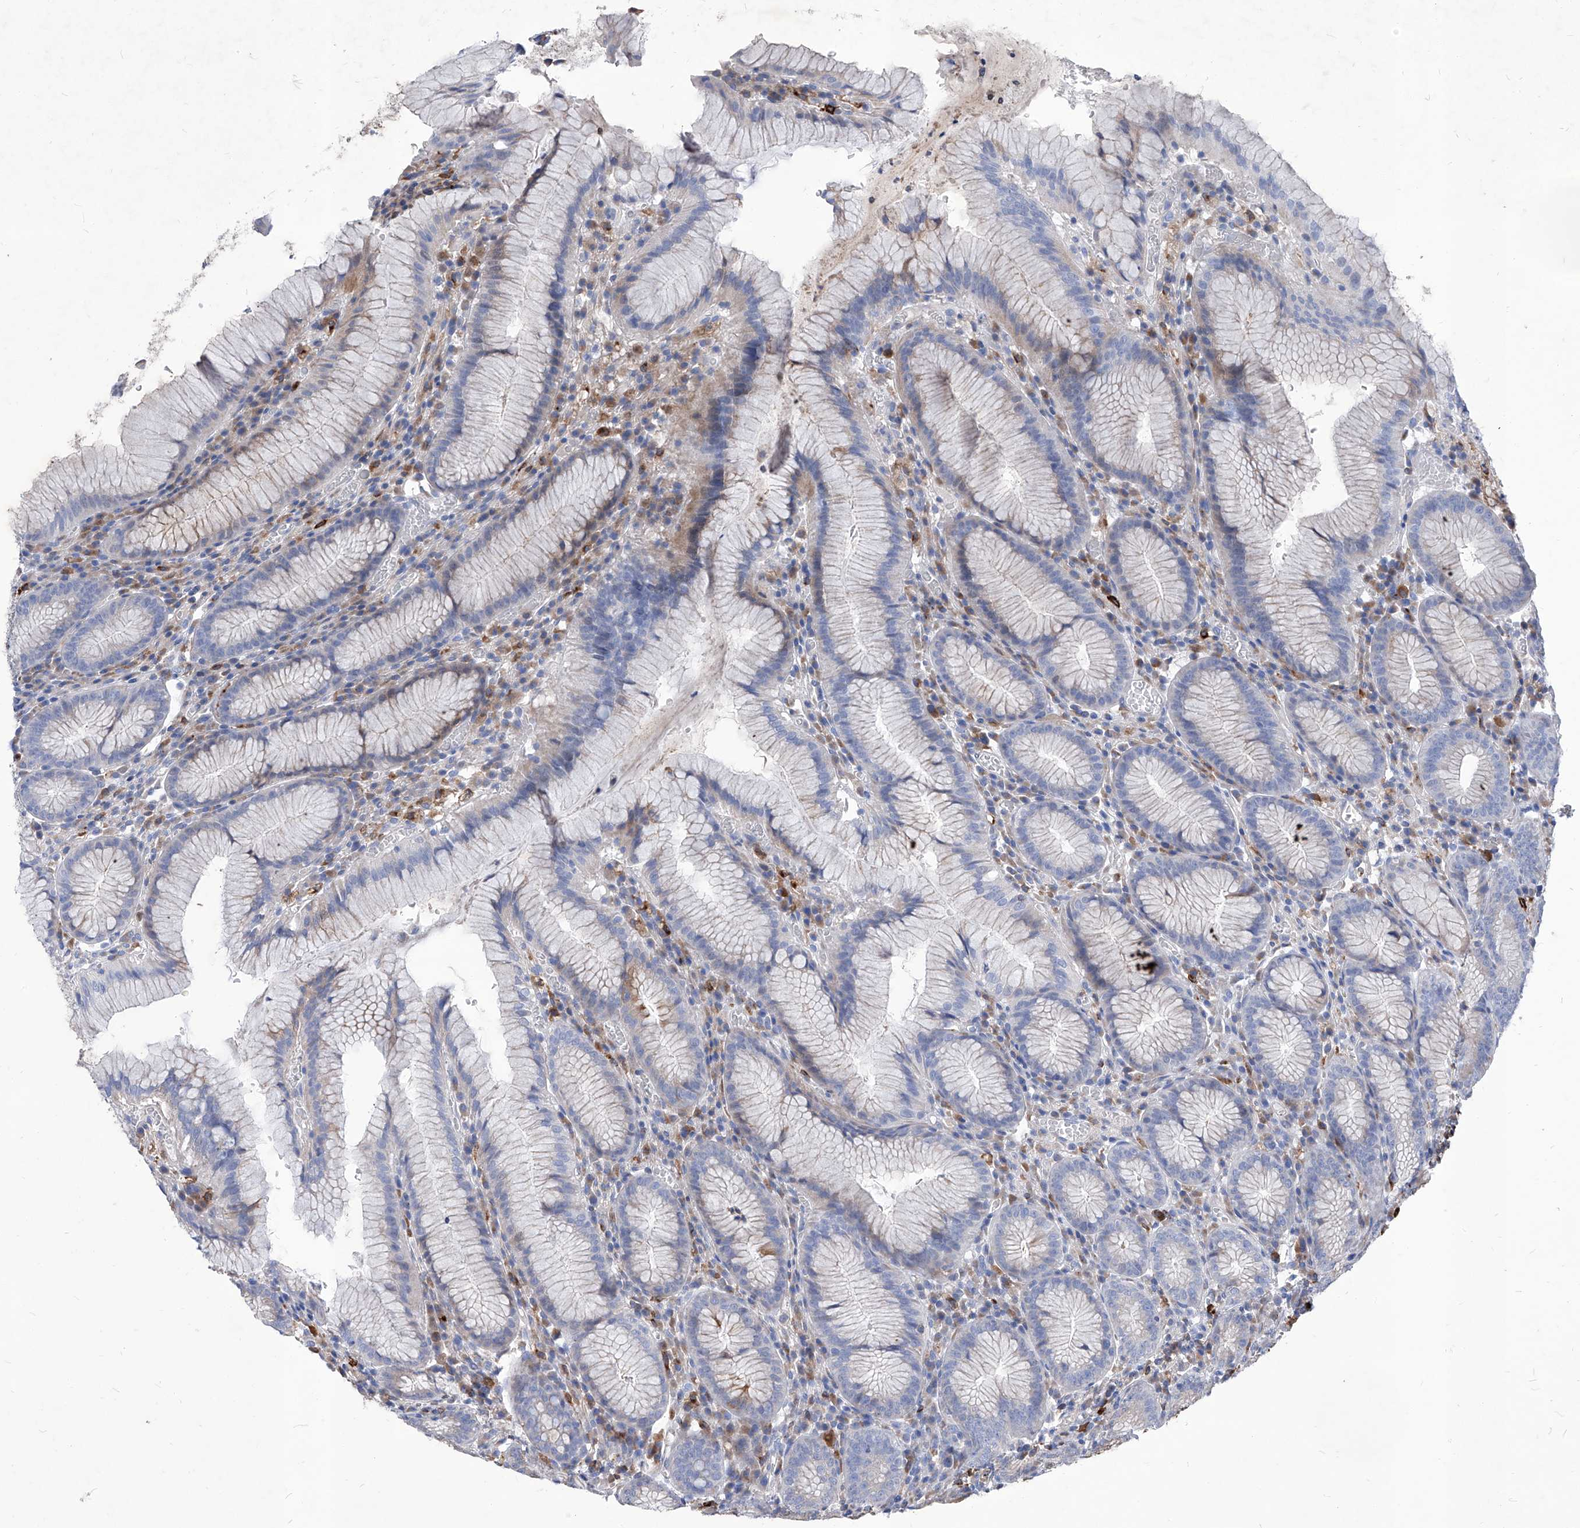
{"staining": {"intensity": "moderate", "quantity": "<25%", "location": "cytoplasmic/membranous"}, "tissue": "stomach", "cell_type": "Glandular cells", "image_type": "normal", "snomed": [{"axis": "morphology", "description": "Normal tissue, NOS"}, {"axis": "topography", "description": "Stomach"}], "caption": "Immunohistochemistry of benign human stomach displays low levels of moderate cytoplasmic/membranous expression in approximately <25% of glandular cells.", "gene": "UBOX5", "patient": {"sex": "male", "age": 55}}